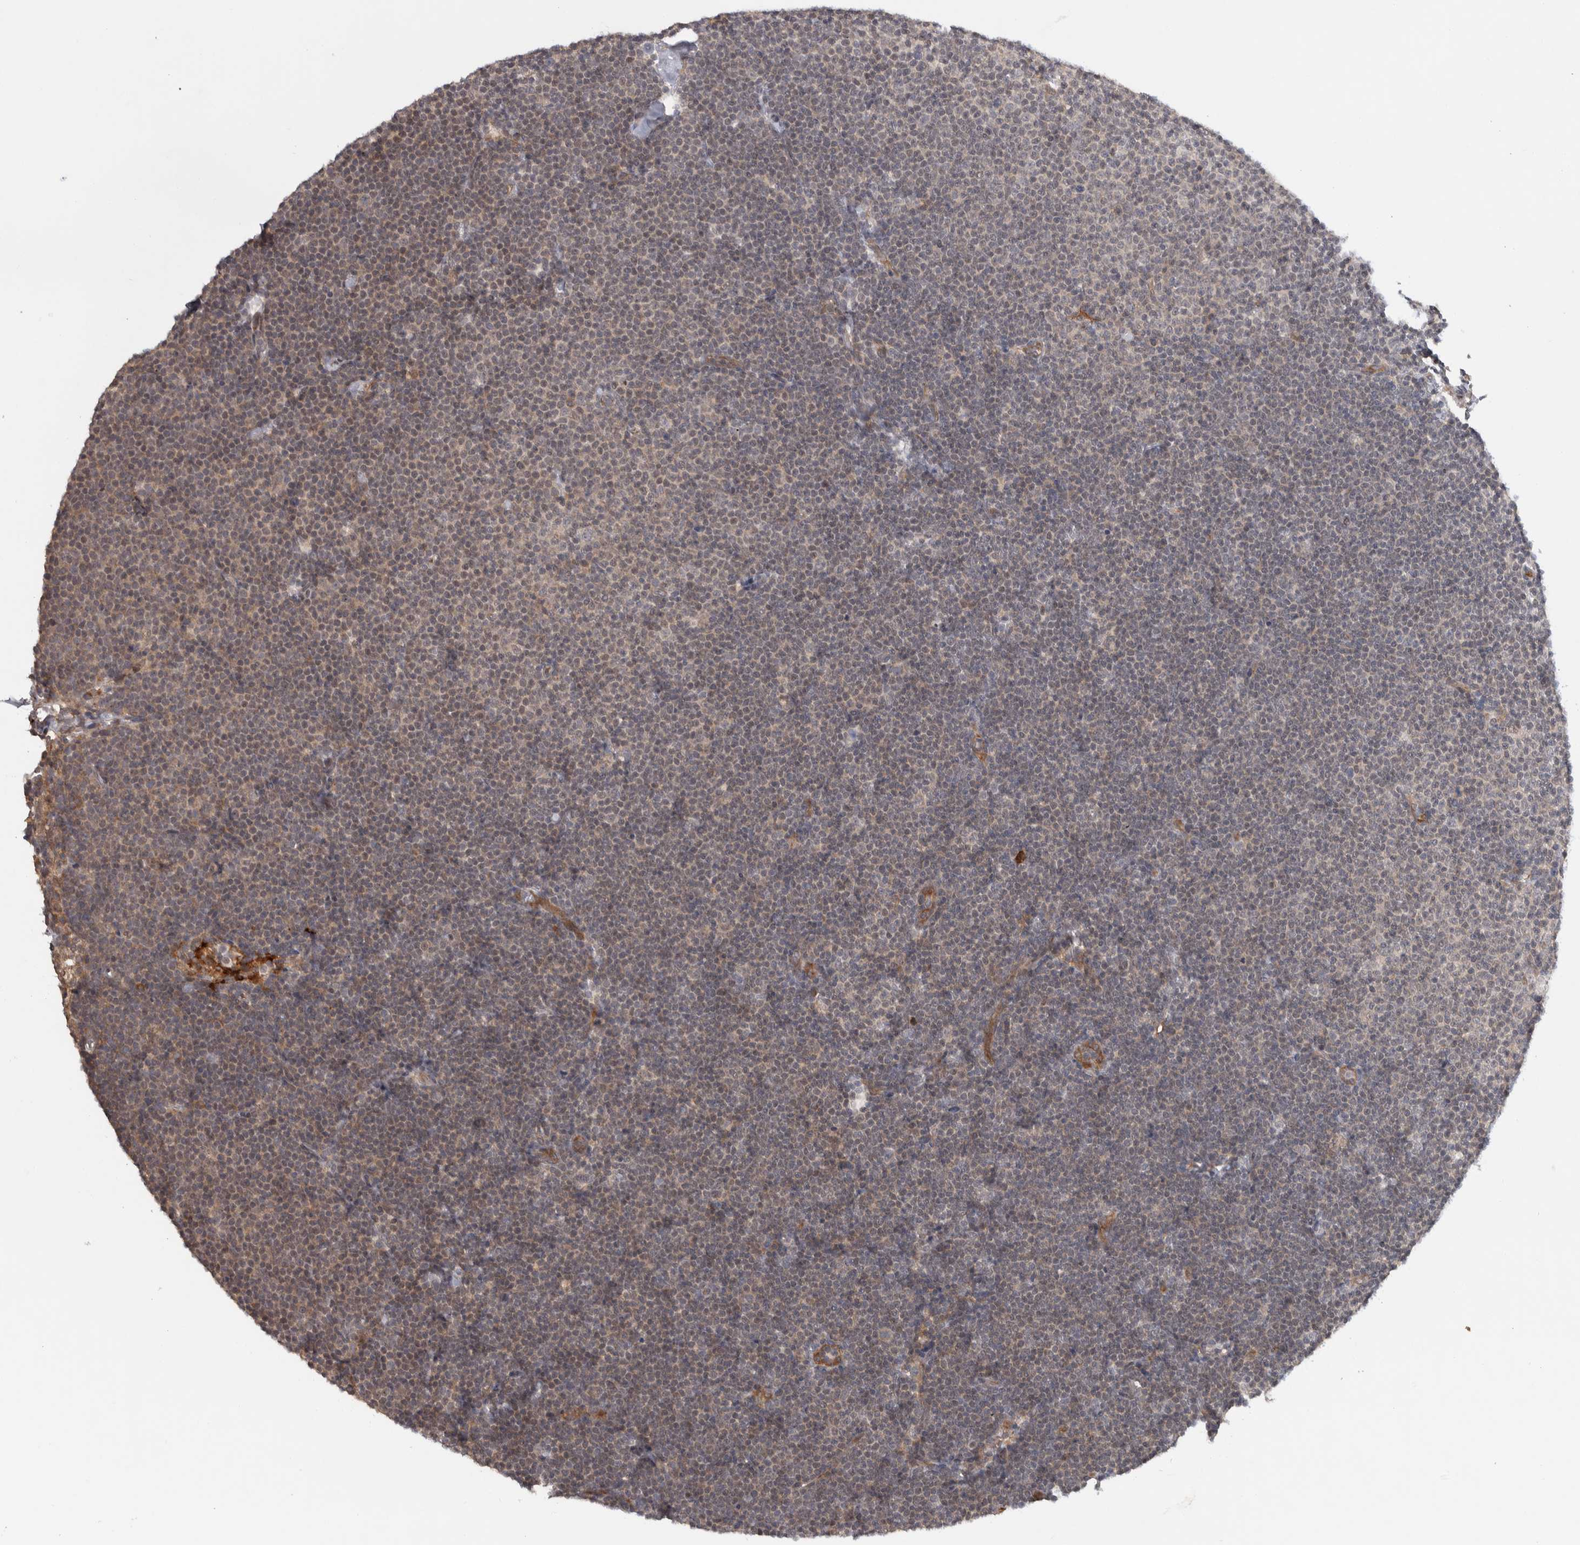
{"staining": {"intensity": "weak", "quantity": "<25%", "location": "cytoplasmic/membranous"}, "tissue": "lymphoma", "cell_type": "Tumor cells", "image_type": "cancer", "snomed": [{"axis": "morphology", "description": "Malignant lymphoma, non-Hodgkin's type, Low grade"}, {"axis": "topography", "description": "Lymph node"}], "caption": "Immunohistochemistry of low-grade malignant lymphoma, non-Hodgkin's type exhibits no positivity in tumor cells.", "gene": "TBC1D31", "patient": {"sex": "female", "age": 53}}